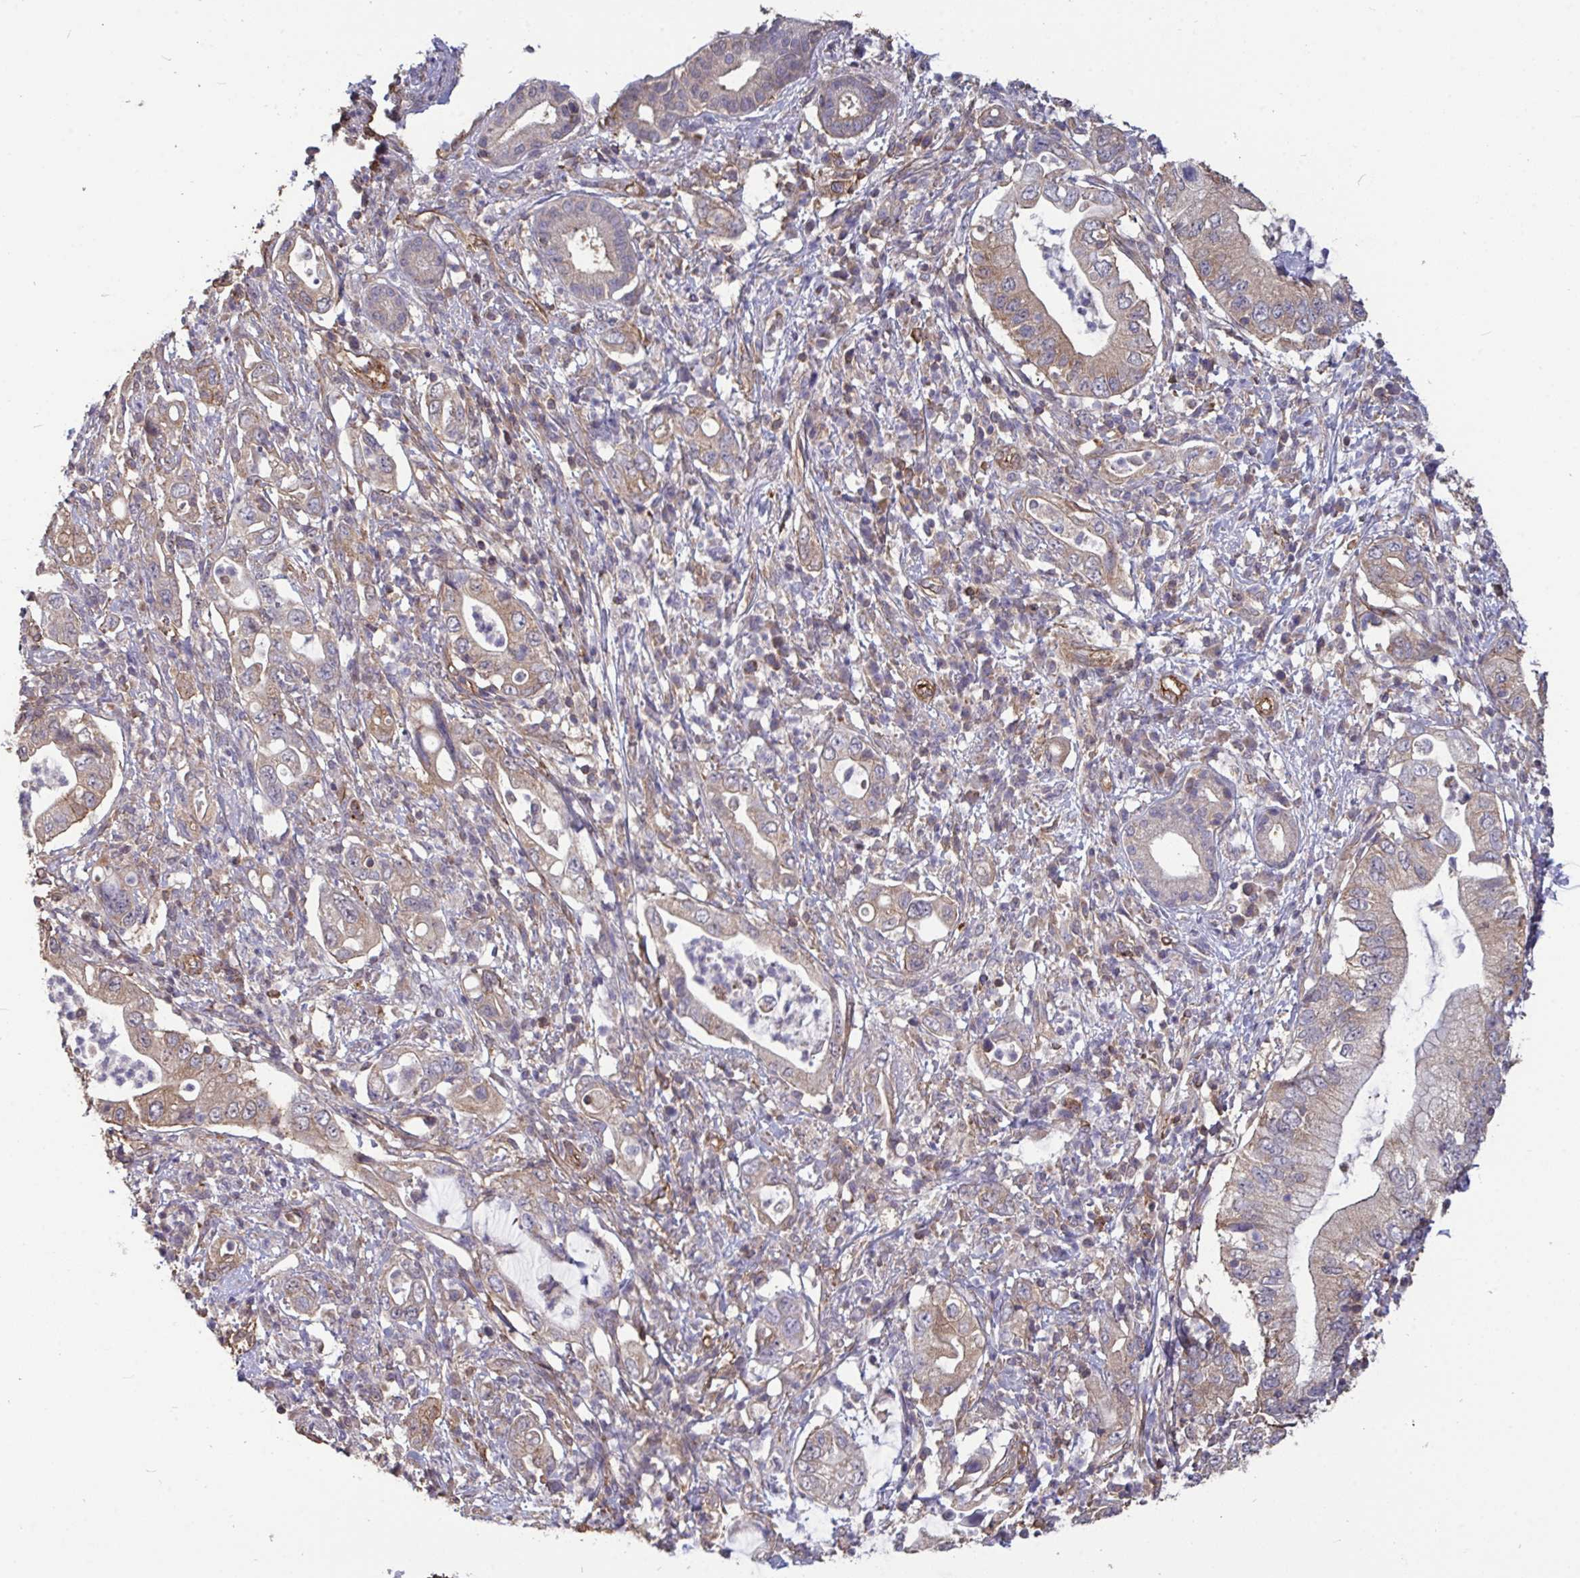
{"staining": {"intensity": "negative", "quantity": "none", "location": "none"}, "tissue": "pancreatic cancer", "cell_type": "Tumor cells", "image_type": "cancer", "snomed": [{"axis": "morphology", "description": "Adenocarcinoma, NOS"}, {"axis": "topography", "description": "Pancreas"}], "caption": "Photomicrograph shows no significant protein staining in tumor cells of adenocarcinoma (pancreatic). The staining was performed using DAB to visualize the protein expression in brown, while the nuclei were stained in blue with hematoxylin (Magnification: 20x).", "gene": "ISCU", "patient": {"sex": "female", "age": 72}}